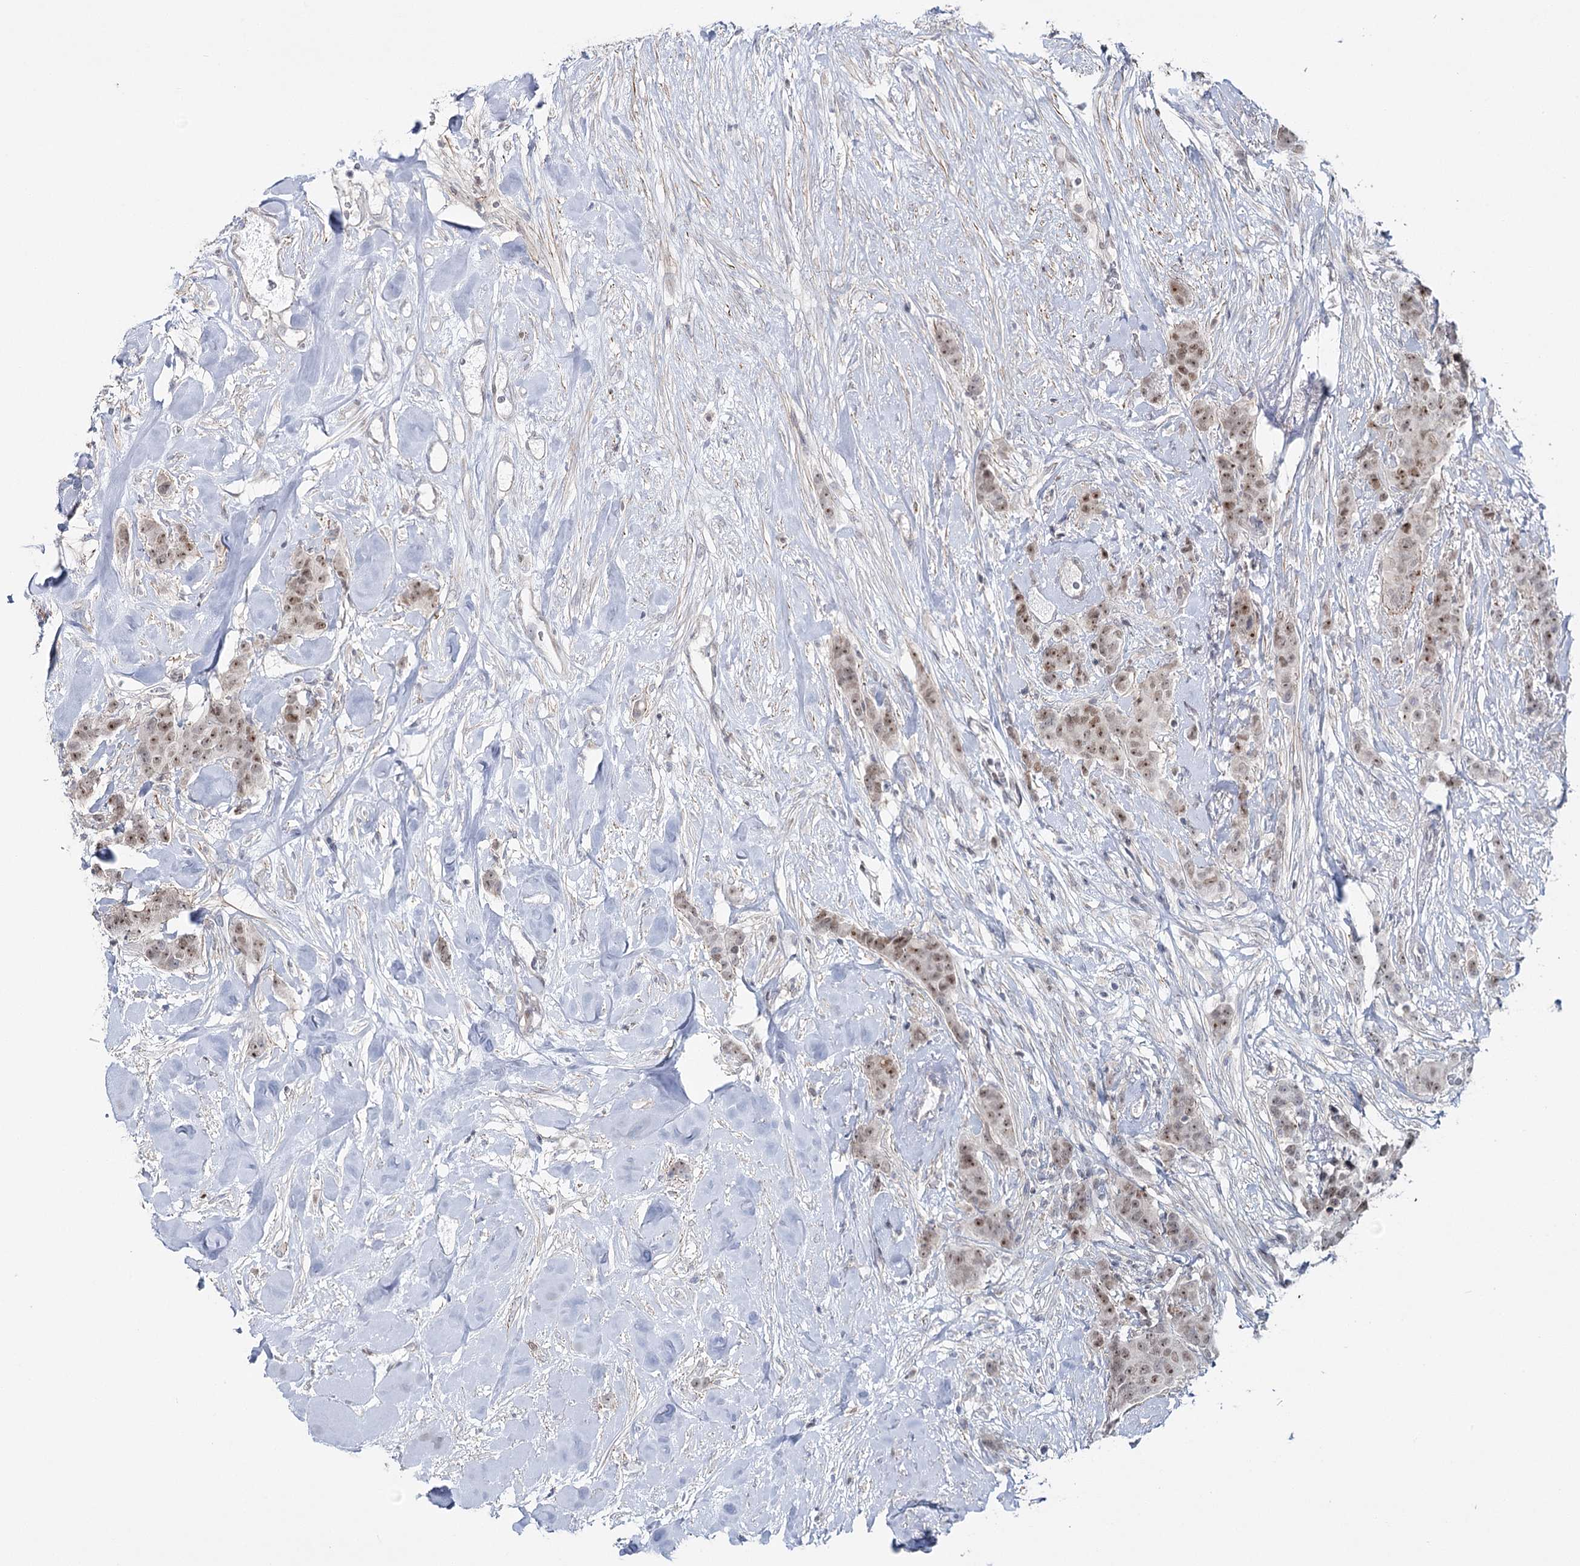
{"staining": {"intensity": "moderate", "quantity": ">75%", "location": "nuclear"}, "tissue": "breast cancer", "cell_type": "Tumor cells", "image_type": "cancer", "snomed": [{"axis": "morphology", "description": "Duct carcinoma"}, {"axis": "topography", "description": "Breast"}], "caption": "The immunohistochemical stain highlights moderate nuclear staining in tumor cells of breast infiltrating ductal carcinoma tissue.", "gene": "ZC3H8", "patient": {"sex": "female", "age": 40}}